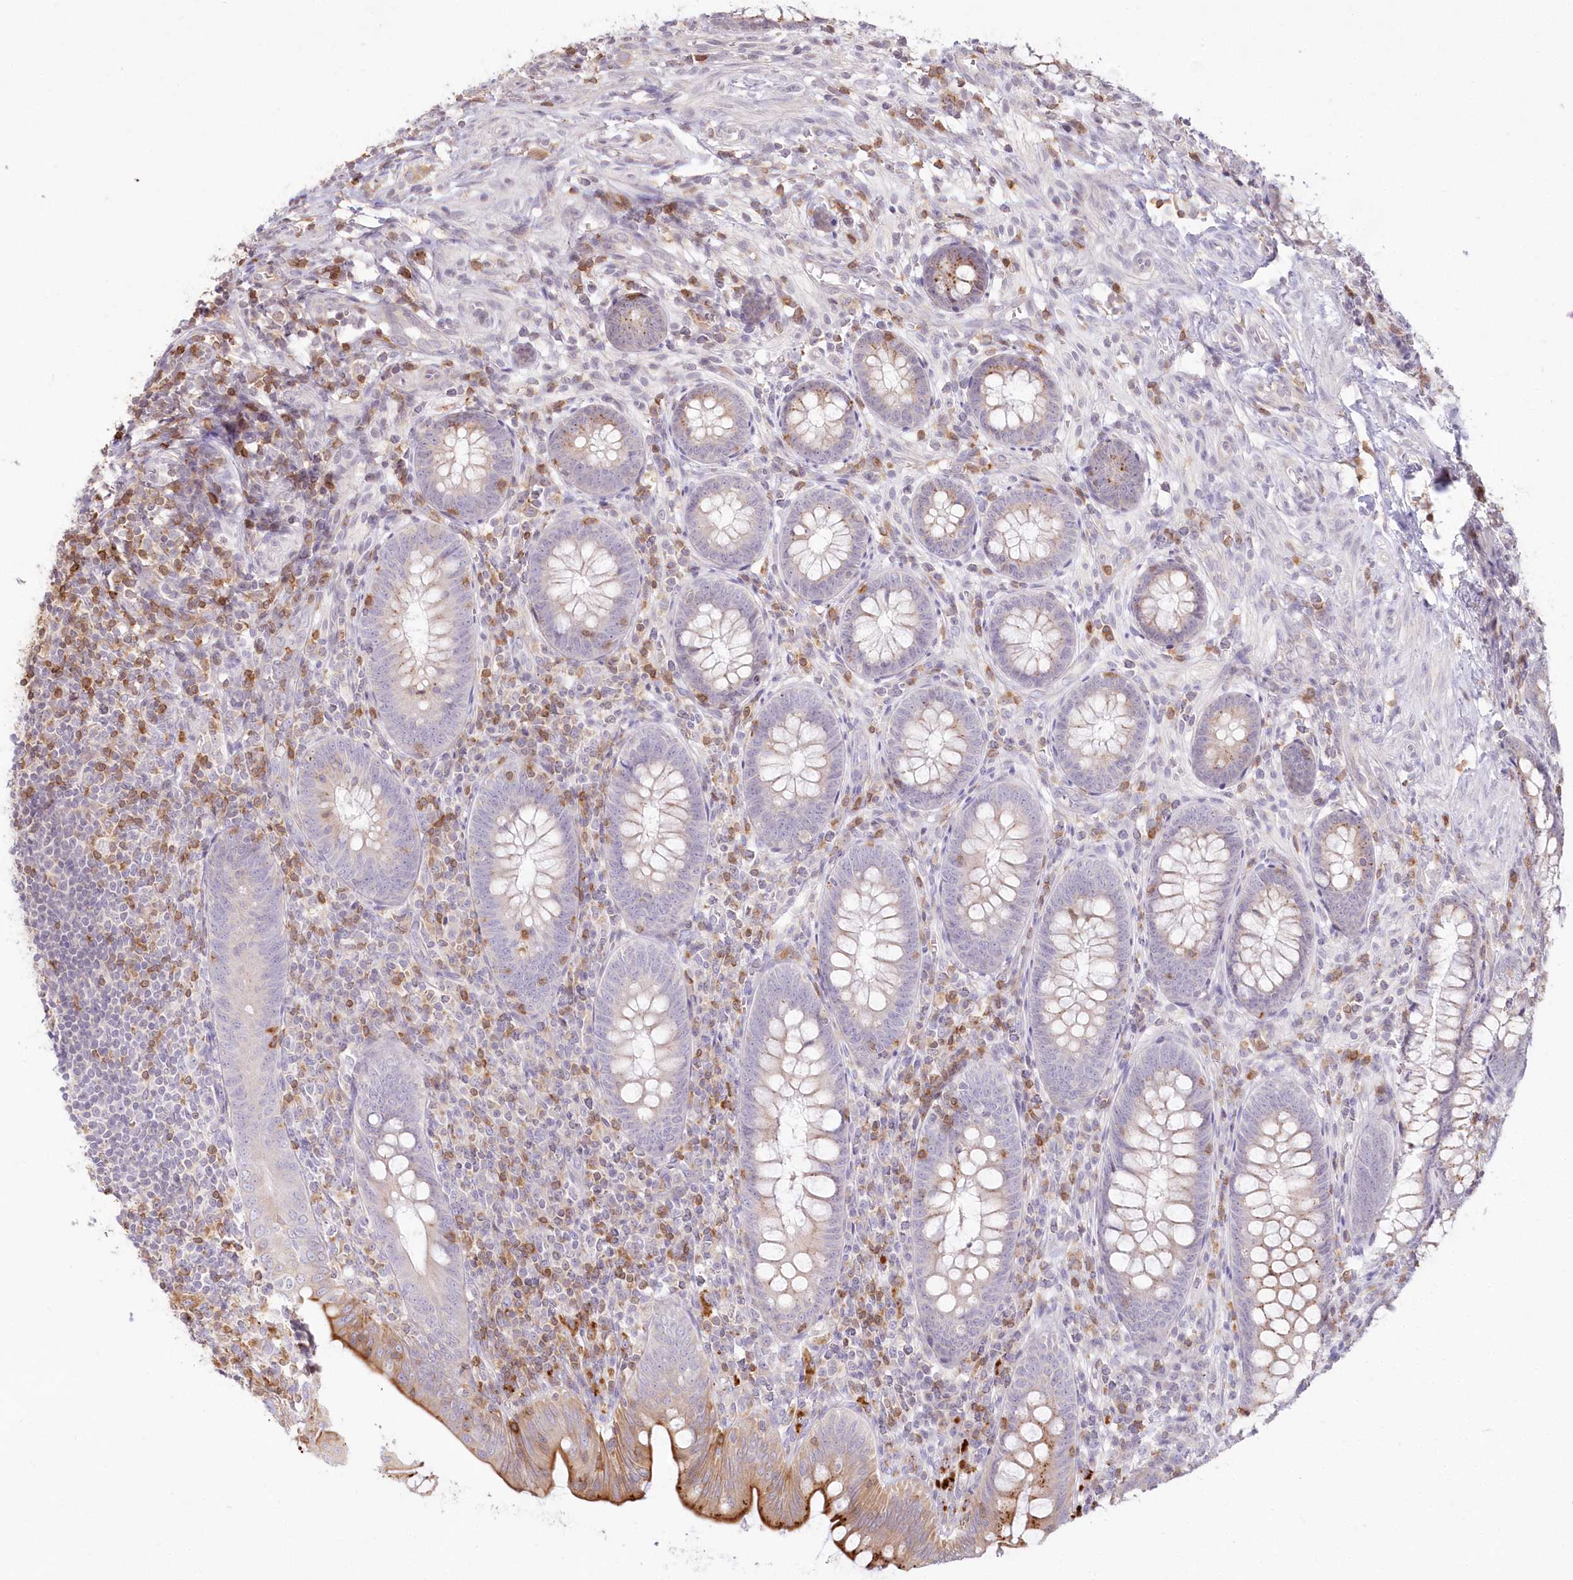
{"staining": {"intensity": "strong", "quantity": "25%-75%", "location": "cytoplasmic/membranous"}, "tissue": "appendix", "cell_type": "Glandular cells", "image_type": "normal", "snomed": [{"axis": "morphology", "description": "Normal tissue, NOS"}, {"axis": "topography", "description": "Appendix"}], "caption": "High-magnification brightfield microscopy of unremarkable appendix stained with DAB (brown) and counterstained with hematoxylin (blue). glandular cells exhibit strong cytoplasmic/membranous positivity is seen in approximately25%-75% of cells. The protein is stained brown, and the nuclei are stained in blue (DAB (3,3'-diaminobenzidine) IHC with brightfield microscopy, high magnification).", "gene": "MTMR3", "patient": {"sex": "male", "age": 14}}